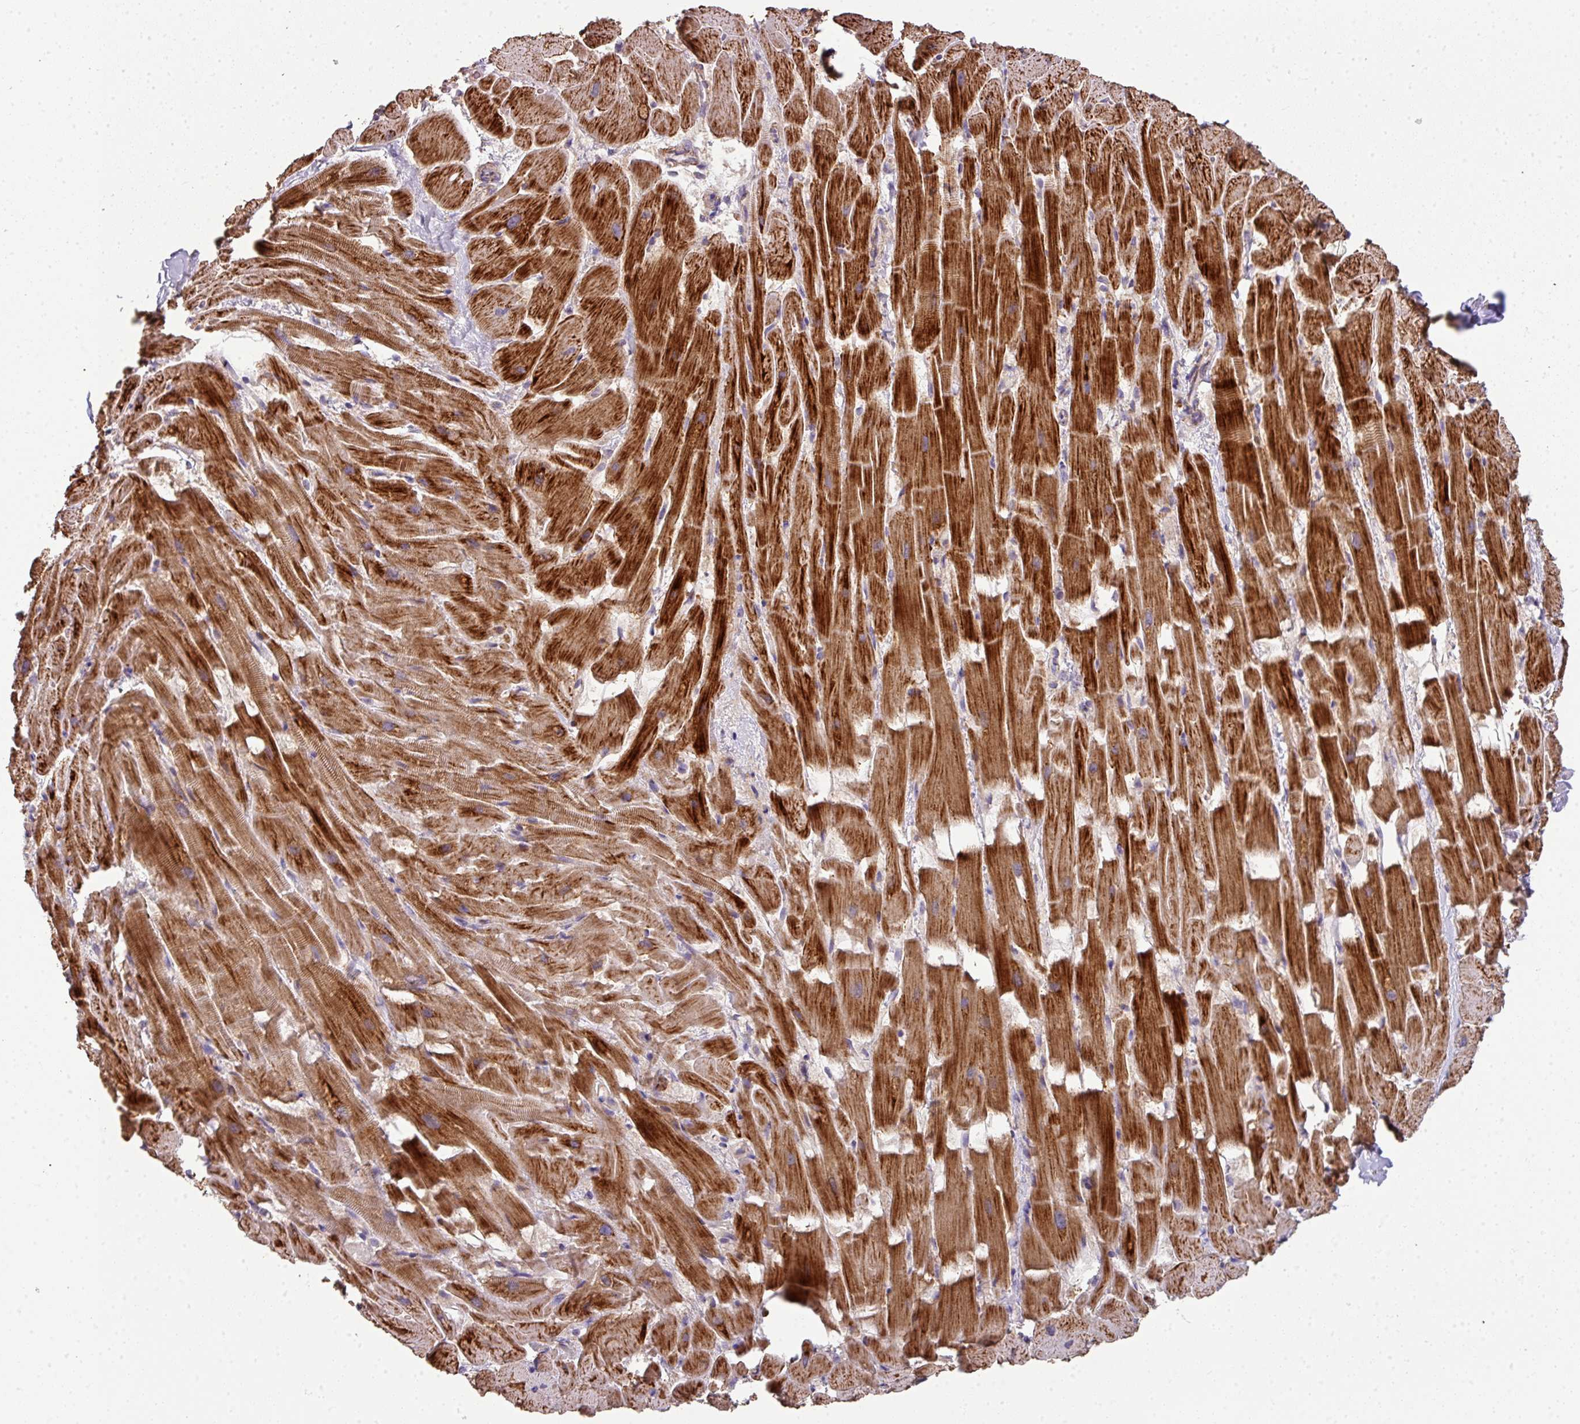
{"staining": {"intensity": "strong", "quantity": ">75%", "location": "cytoplasmic/membranous"}, "tissue": "heart muscle", "cell_type": "Cardiomyocytes", "image_type": "normal", "snomed": [{"axis": "morphology", "description": "Normal tissue, NOS"}, {"axis": "topography", "description": "Heart"}], "caption": "Immunohistochemistry image of unremarkable heart muscle: heart muscle stained using immunohistochemistry (IHC) displays high levels of strong protein expression localized specifically in the cytoplasmic/membranous of cardiomyocytes, appearing as a cytoplasmic/membranous brown color.", "gene": "PALS2", "patient": {"sex": "male", "age": 37}}